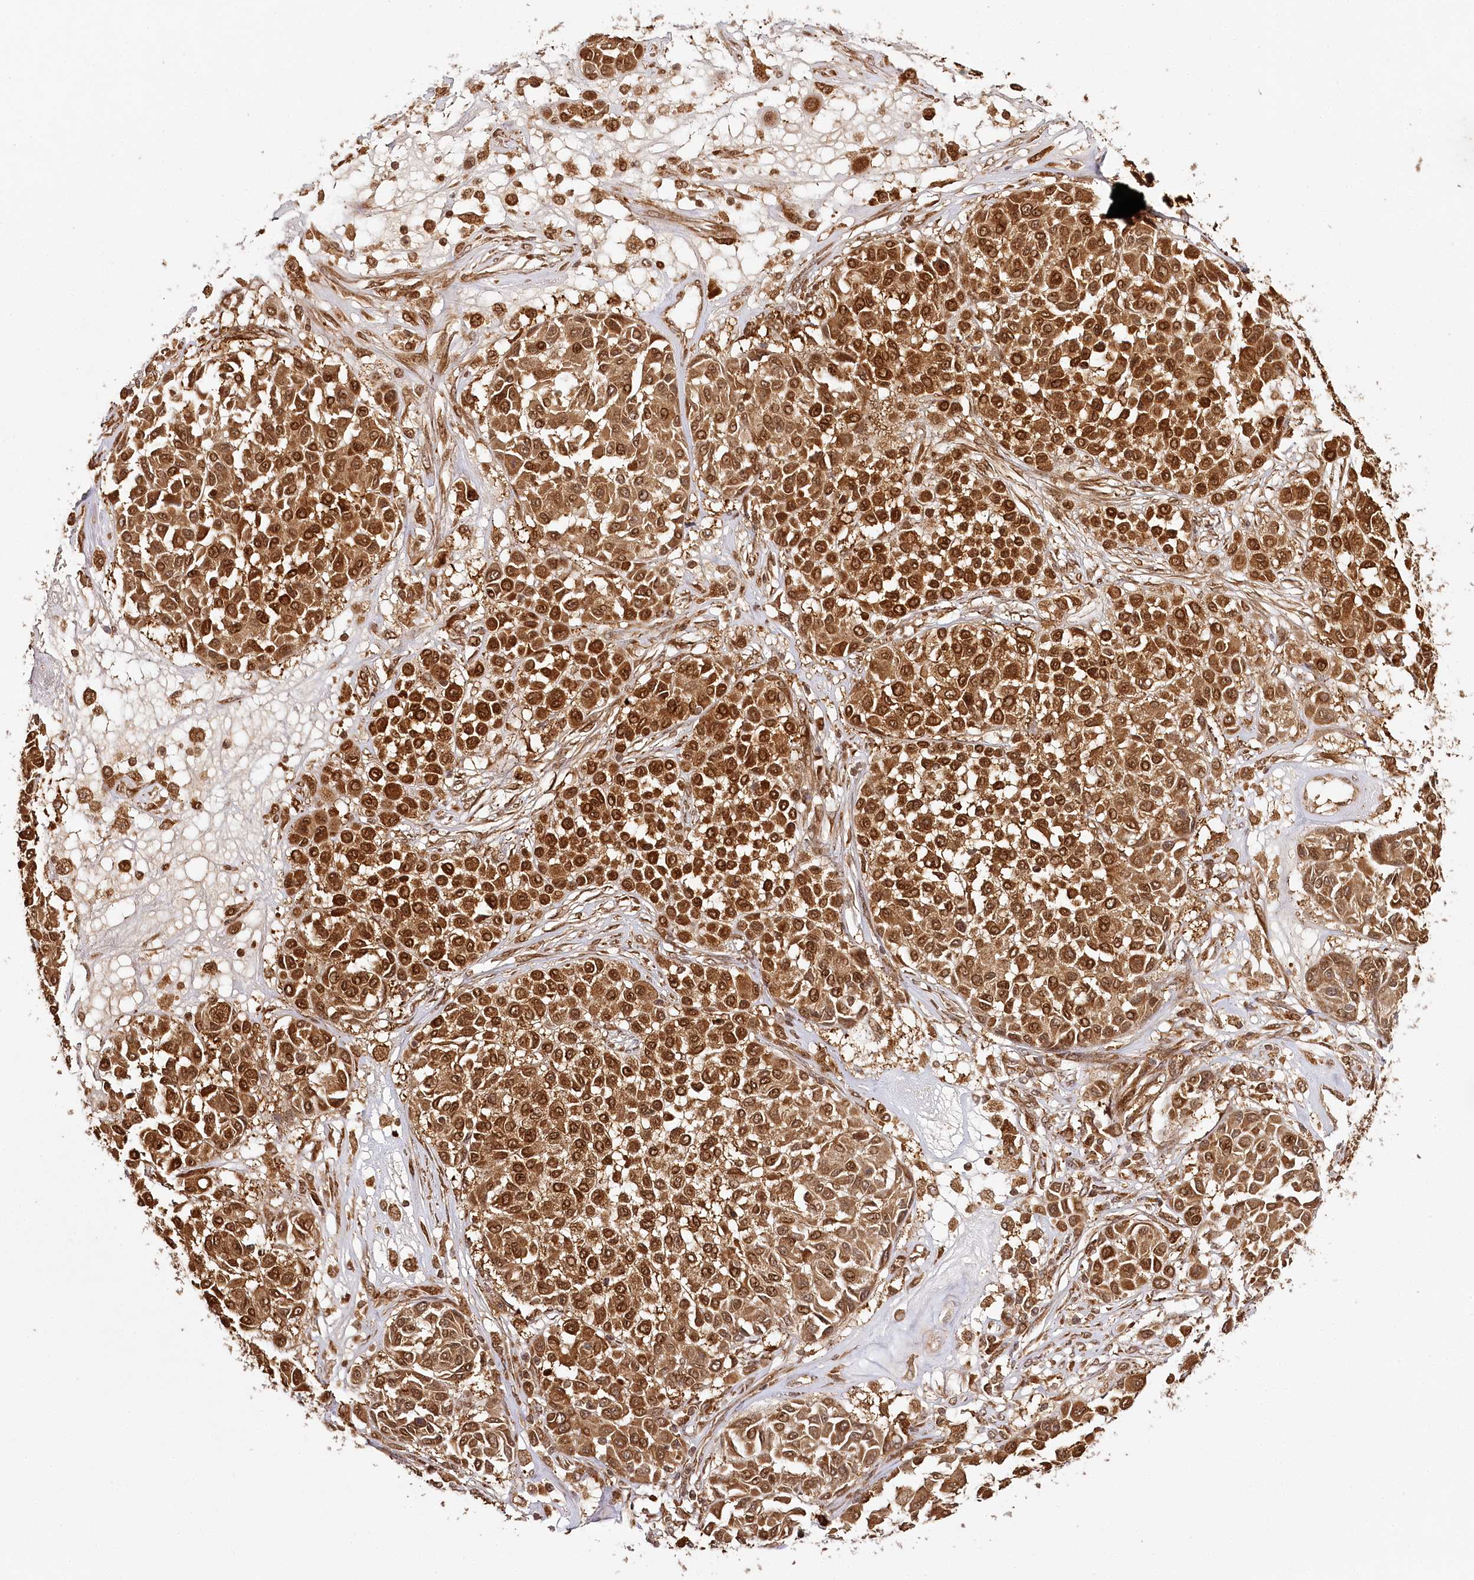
{"staining": {"intensity": "strong", "quantity": ">75%", "location": "cytoplasmic/membranous,nuclear"}, "tissue": "melanoma", "cell_type": "Tumor cells", "image_type": "cancer", "snomed": [{"axis": "morphology", "description": "Malignant melanoma, Metastatic site"}, {"axis": "topography", "description": "Soft tissue"}], "caption": "Brown immunohistochemical staining in human melanoma demonstrates strong cytoplasmic/membranous and nuclear positivity in about >75% of tumor cells. (Brightfield microscopy of DAB IHC at high magnification).", "gene": "ULK2", "patient": {"sex": "male", "age": 41}}